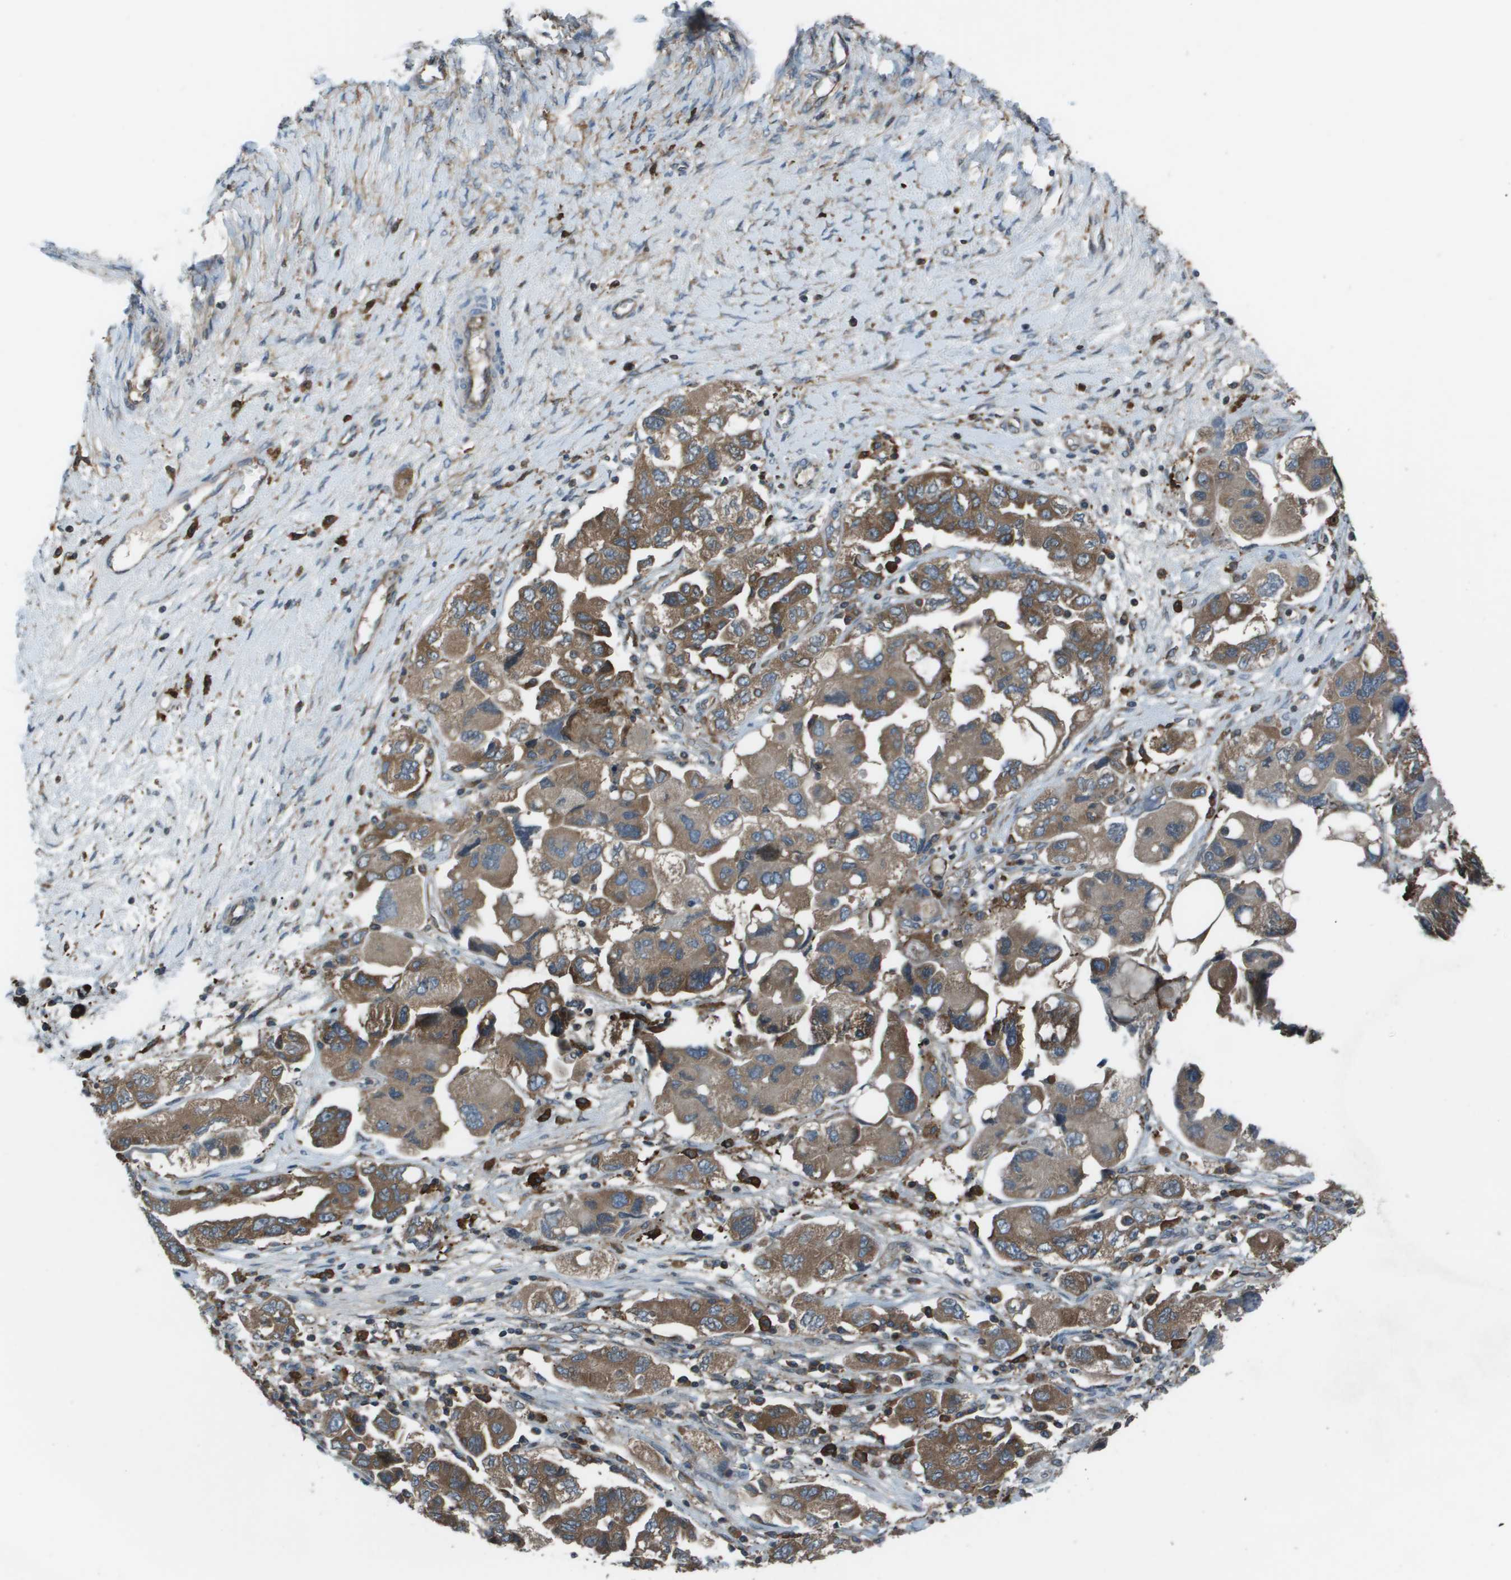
{"staining": {"intensity": "moderate", "quantity": ">75%", "location": "cytoplasmic/membranous"}, "tissue": "ovarian cancer", "cell_type": "Tumor cells", "image_type": "cancer", "snomed": [{"axis": "morphology", "description": "Carcinoma, NOS"}, {"axis": "morphology", "description": "Cystadenocarcinoma, serous, NOS"}, {"axis": "topography", "description": "Ovary"}], "caption": "The immunohistochemical stain highlights moderate cytoplasmic/membranous staining in tumor cells of ovarian cancer (carcinoma) tissue.", "gene": "EIF3B", "patient": {"sex": "female", "age": 69}}